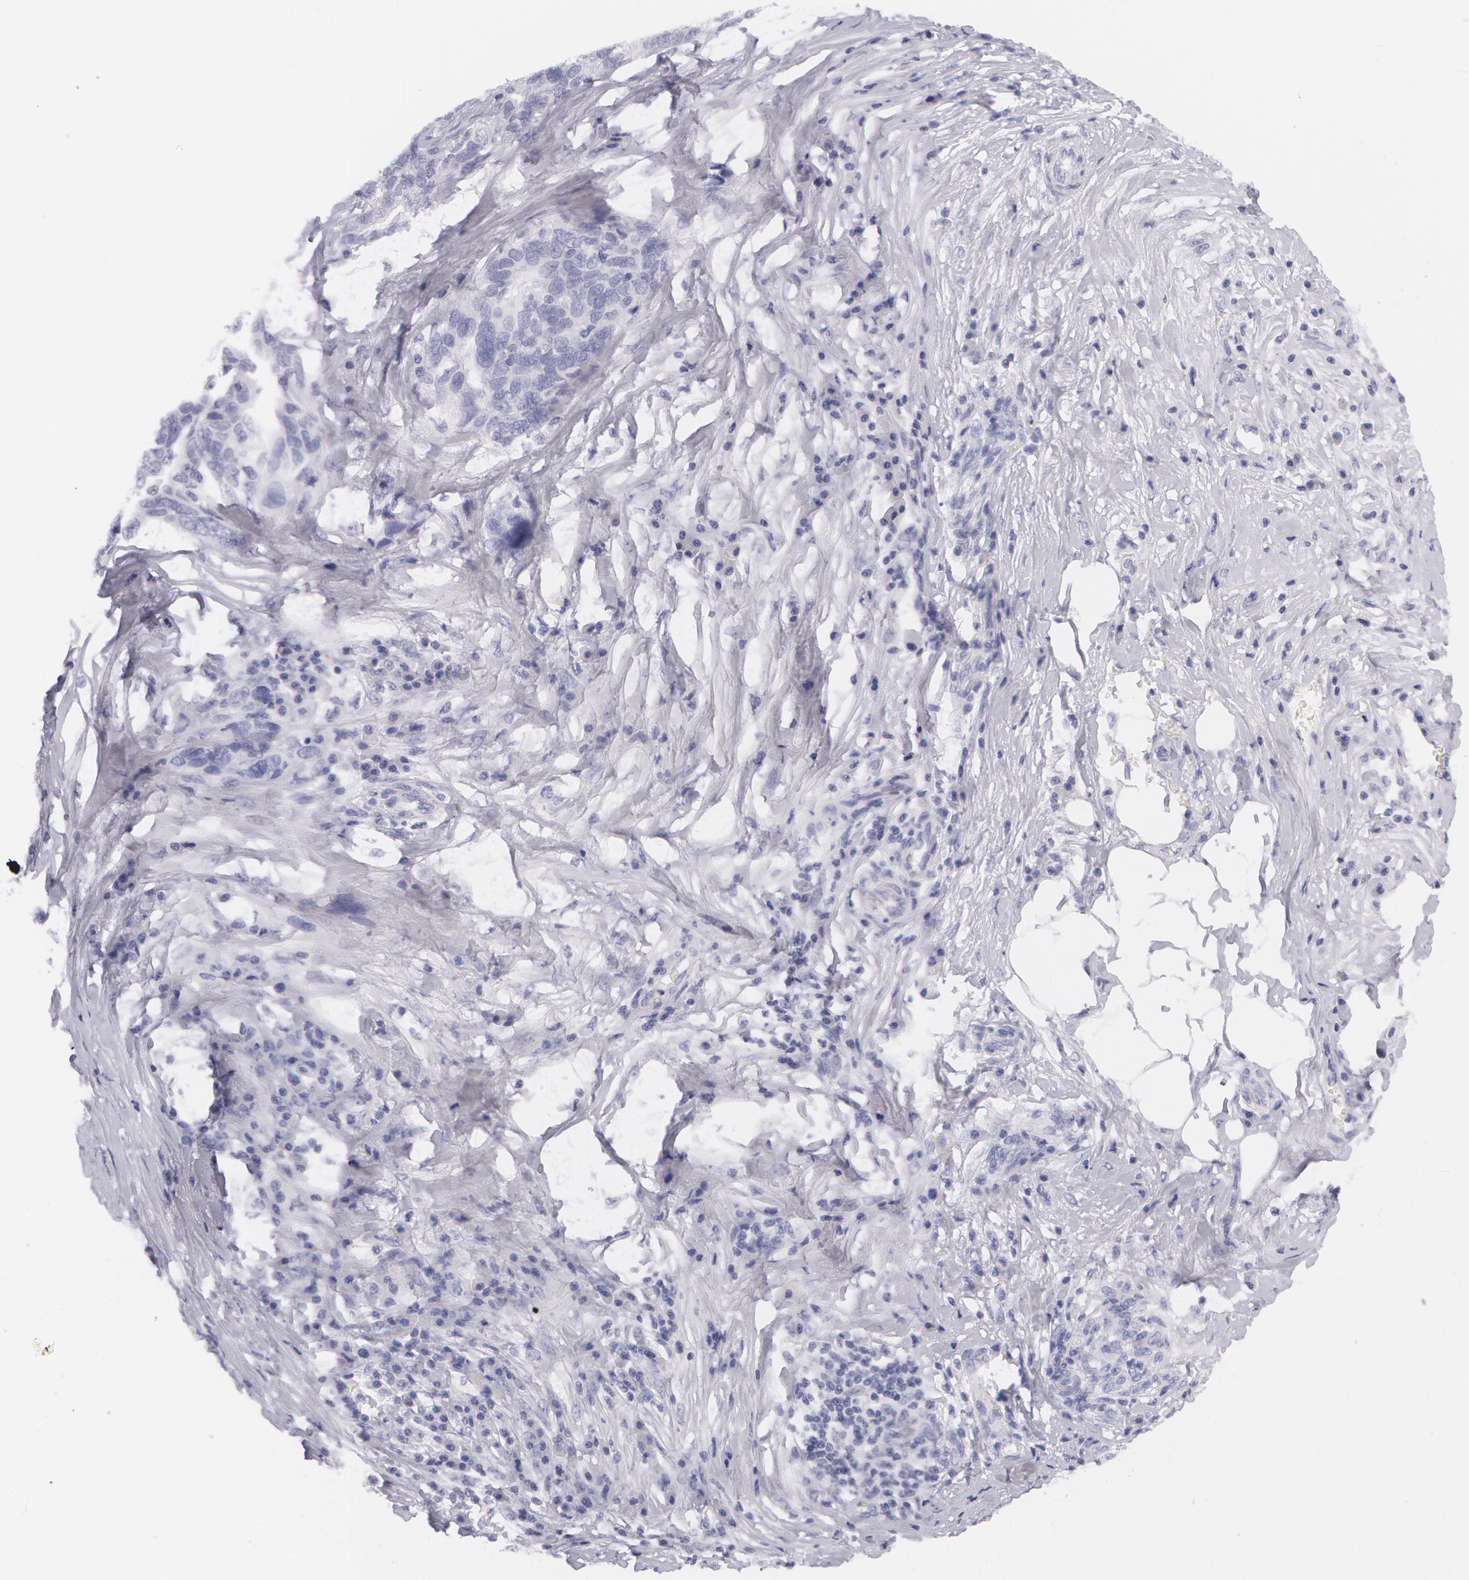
{"staining": {"intensity": "negative", "quantity": "none", "location": "none"}, "tissue": "ovarian cancer", "cell_type": "Tumor cells", "image_type": "cancer", "snomed": [{"axis": "morphology", "description": "Cystadenocarcinoma, serous, NOS"}, {"axis": "topography", "description": "Ovary"}], "caption": "This is an IHC histopathology image of human ovarian cancer. There is no expression in tumor cells.", "gene": "AMACR", "patient": {"sex": "female", "age": 64}}